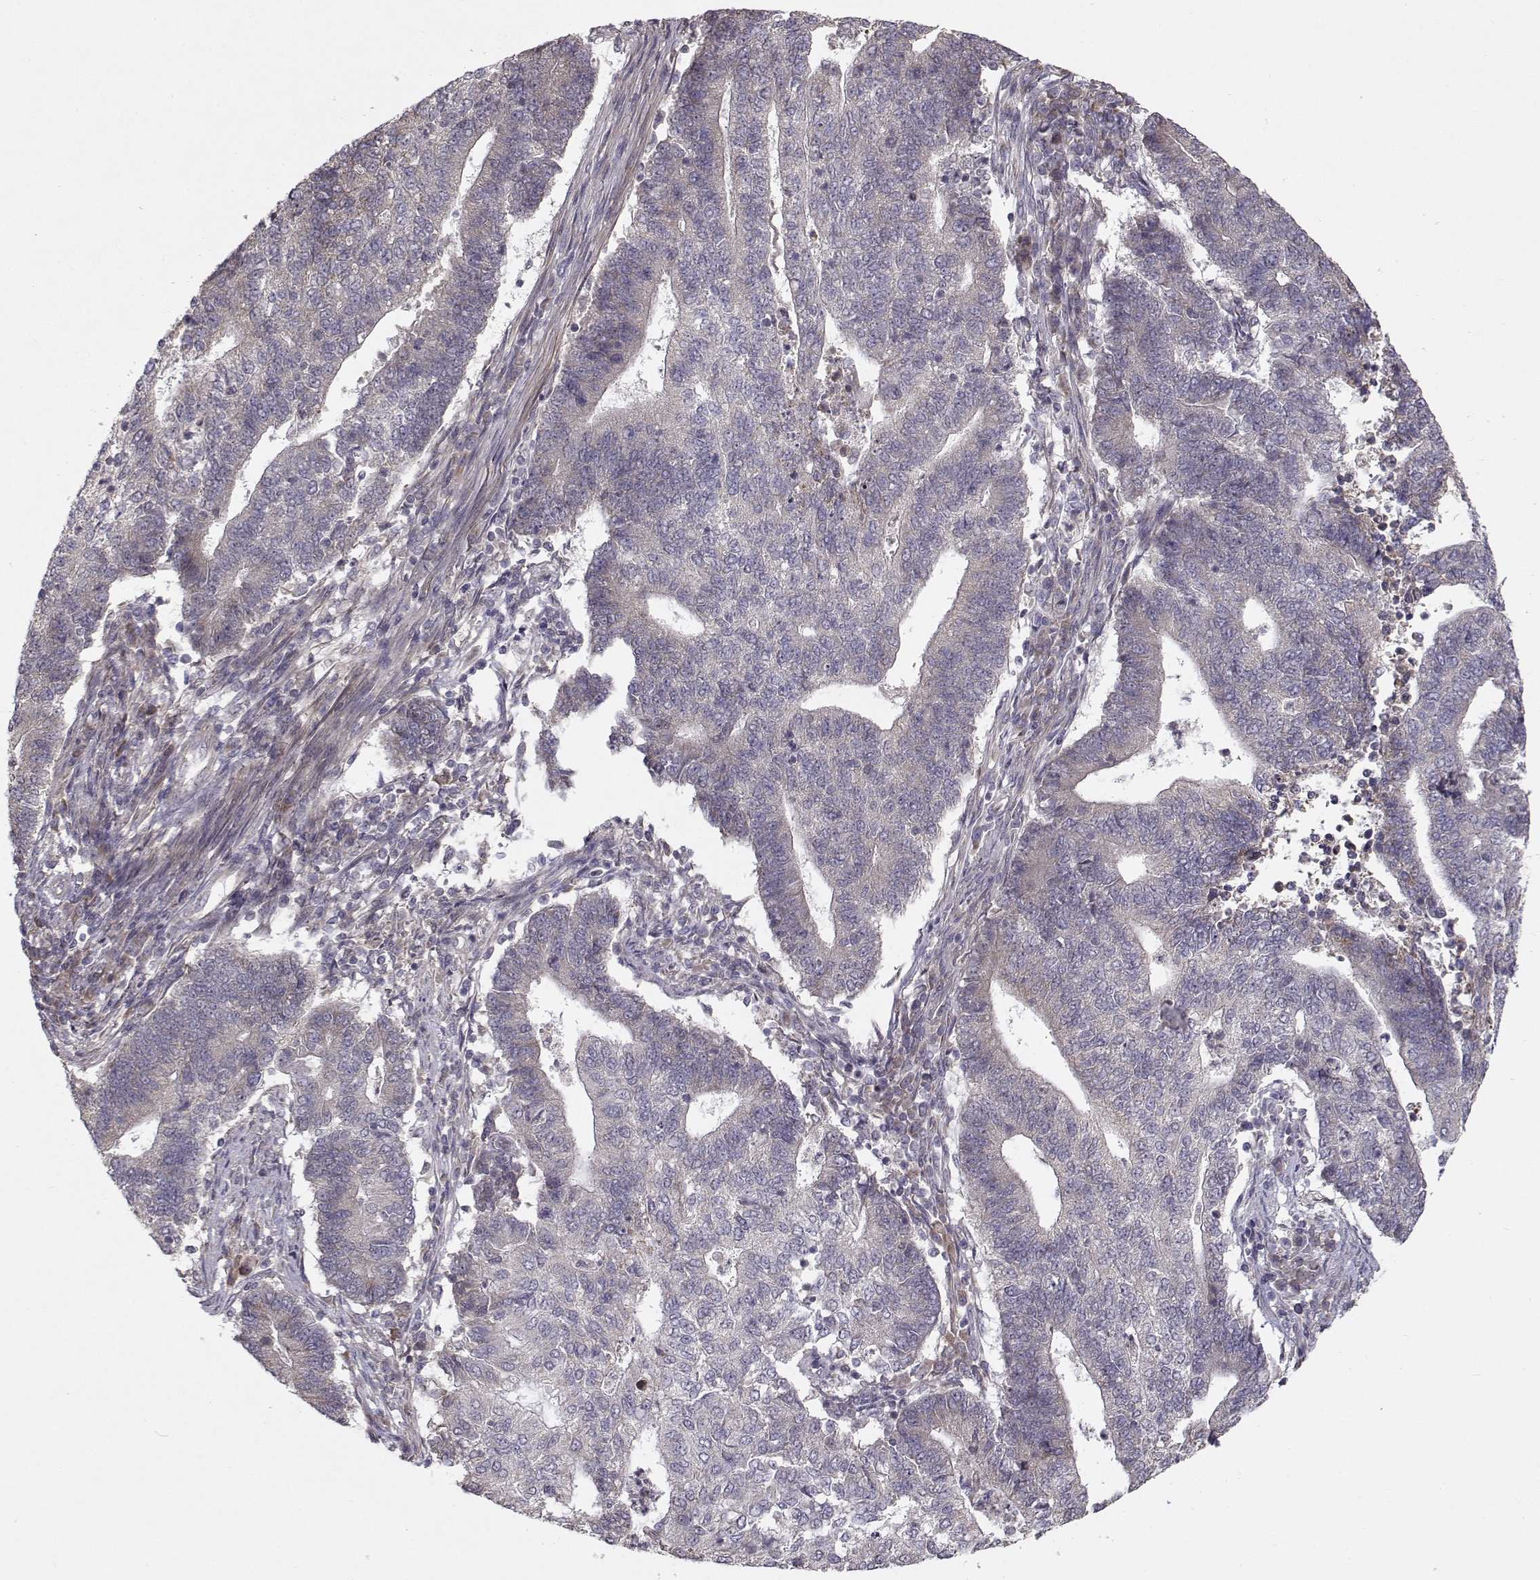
{"staining": {"intensity": "negative", "quantity": "none", "location": "none"}, "tissue": "endometrial cancer", "cell_type": "Tumor cells", "image_type": "cancer", "snomed": [{"axis": "morphology", "description": "Adenocarcinoma, NOS"}, {"axis": "topography", "description": "Uterus"}, {"axis": "topography", "description": "Endometrium"}], "caption": "Immunohistochemical staining of endometrial adenocarcinoma displays no significant staining in tumor cells.", "gene": "ENTPD8", "patient": {"sex": "female", "age": 54}}